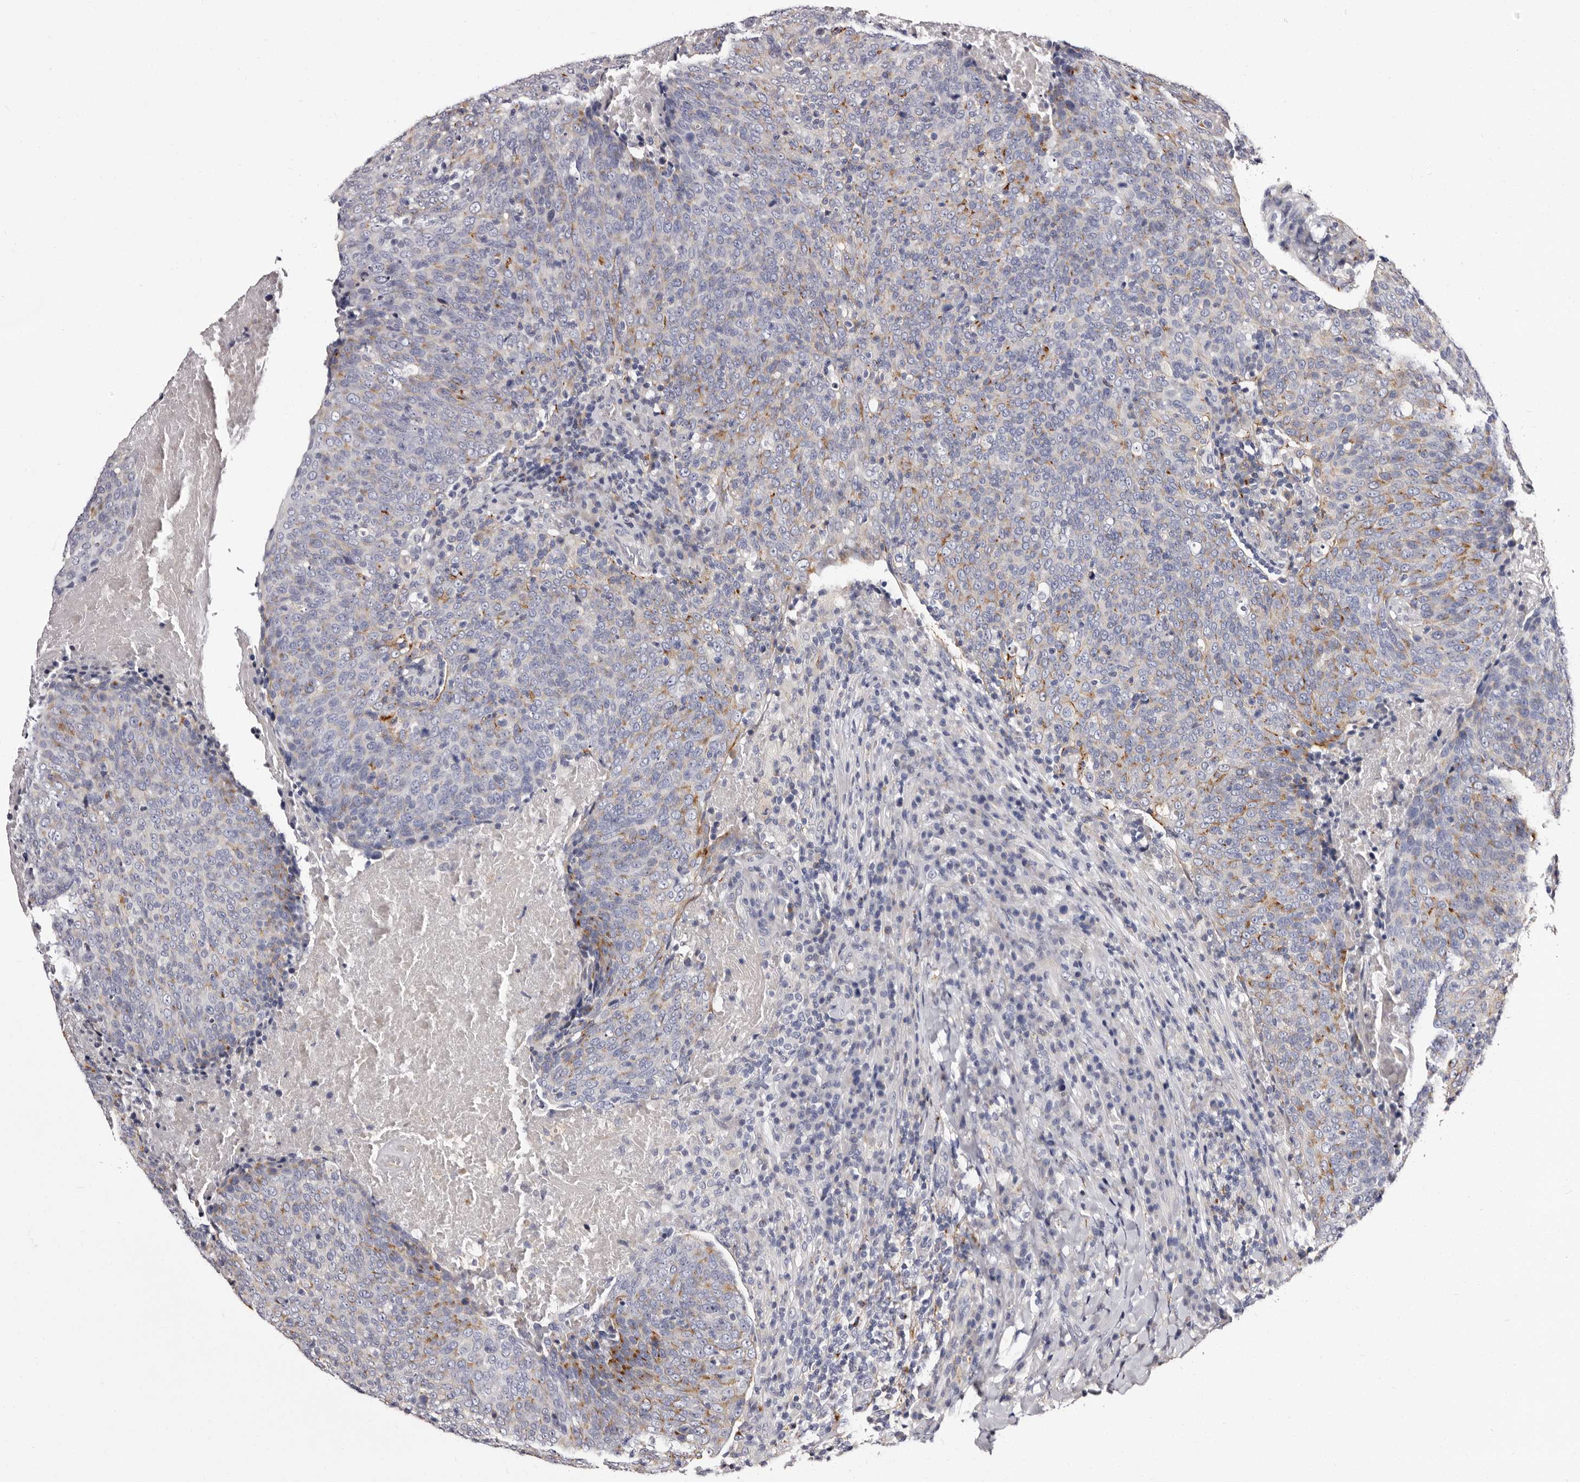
{"staining": {"intensity": "moderate", "quantity": "<25%", "location": "cytoplasmic/membranous"}, "tissue": "head and neck cancer", "cell_type": "Tumor cells", "image_type": "cancer", "snomed": [{"axis": "morphology", "description": "Squamous cell carcinoma, NOS"}, {"axis": "morphology", "description": "Squamous cell carcinoma, metastatic, NOS"}, {"axis": "topography", "description": "Lymph node"}, {"axis": "topography", "description": "Head-Neck"}], "caption": "Immunohistochemical staining of head and neck cancer (squamous cell carcinoma) displays low levels of moderate cytoplasmic/membranous staining in approximately <25% of tumor cells. The staining was performed using DAB, with brown indicating positive protein expression. Nuclei are stained blue with hematoxylin.", "gene": "AUNIP", "patient": {"sex": "male", "age": 62}}